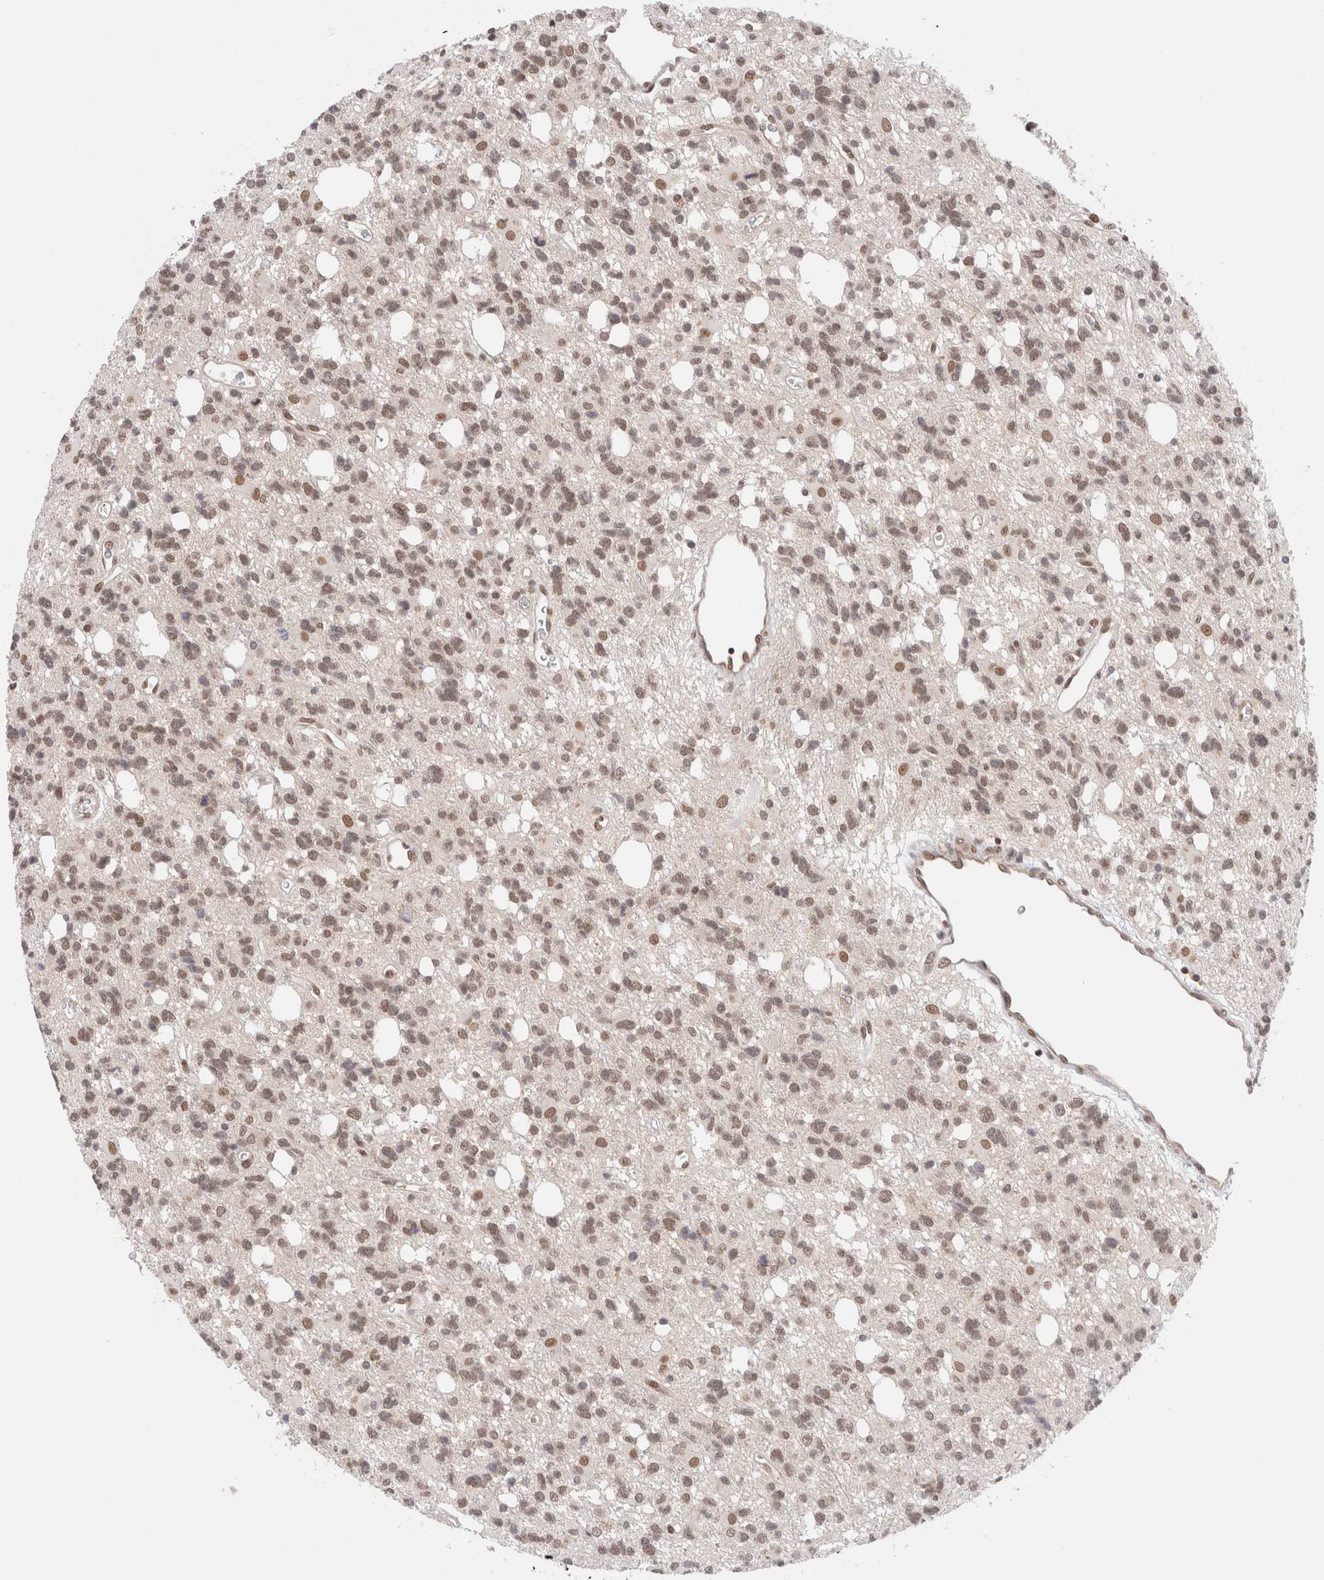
{"staining": {"intensity": "weak", "quantity": ">75%", "location": "nuclear"}, "tissue": "glioma", "cell_type": "Tumor cells", "image_type": "cancer", "snomed": [{"axis": "morphology", "description": "Glioma, malignant, High grade"}, {"axis": "topography", "description": "Brain"}], "caption": "This histopathology image displays IHC staining of human glioma, with low weak nuclear staining in approximately >75% of tumor cells.", "gene": "GATAD2A", "patient": {"sex": "female", "age": 62}}